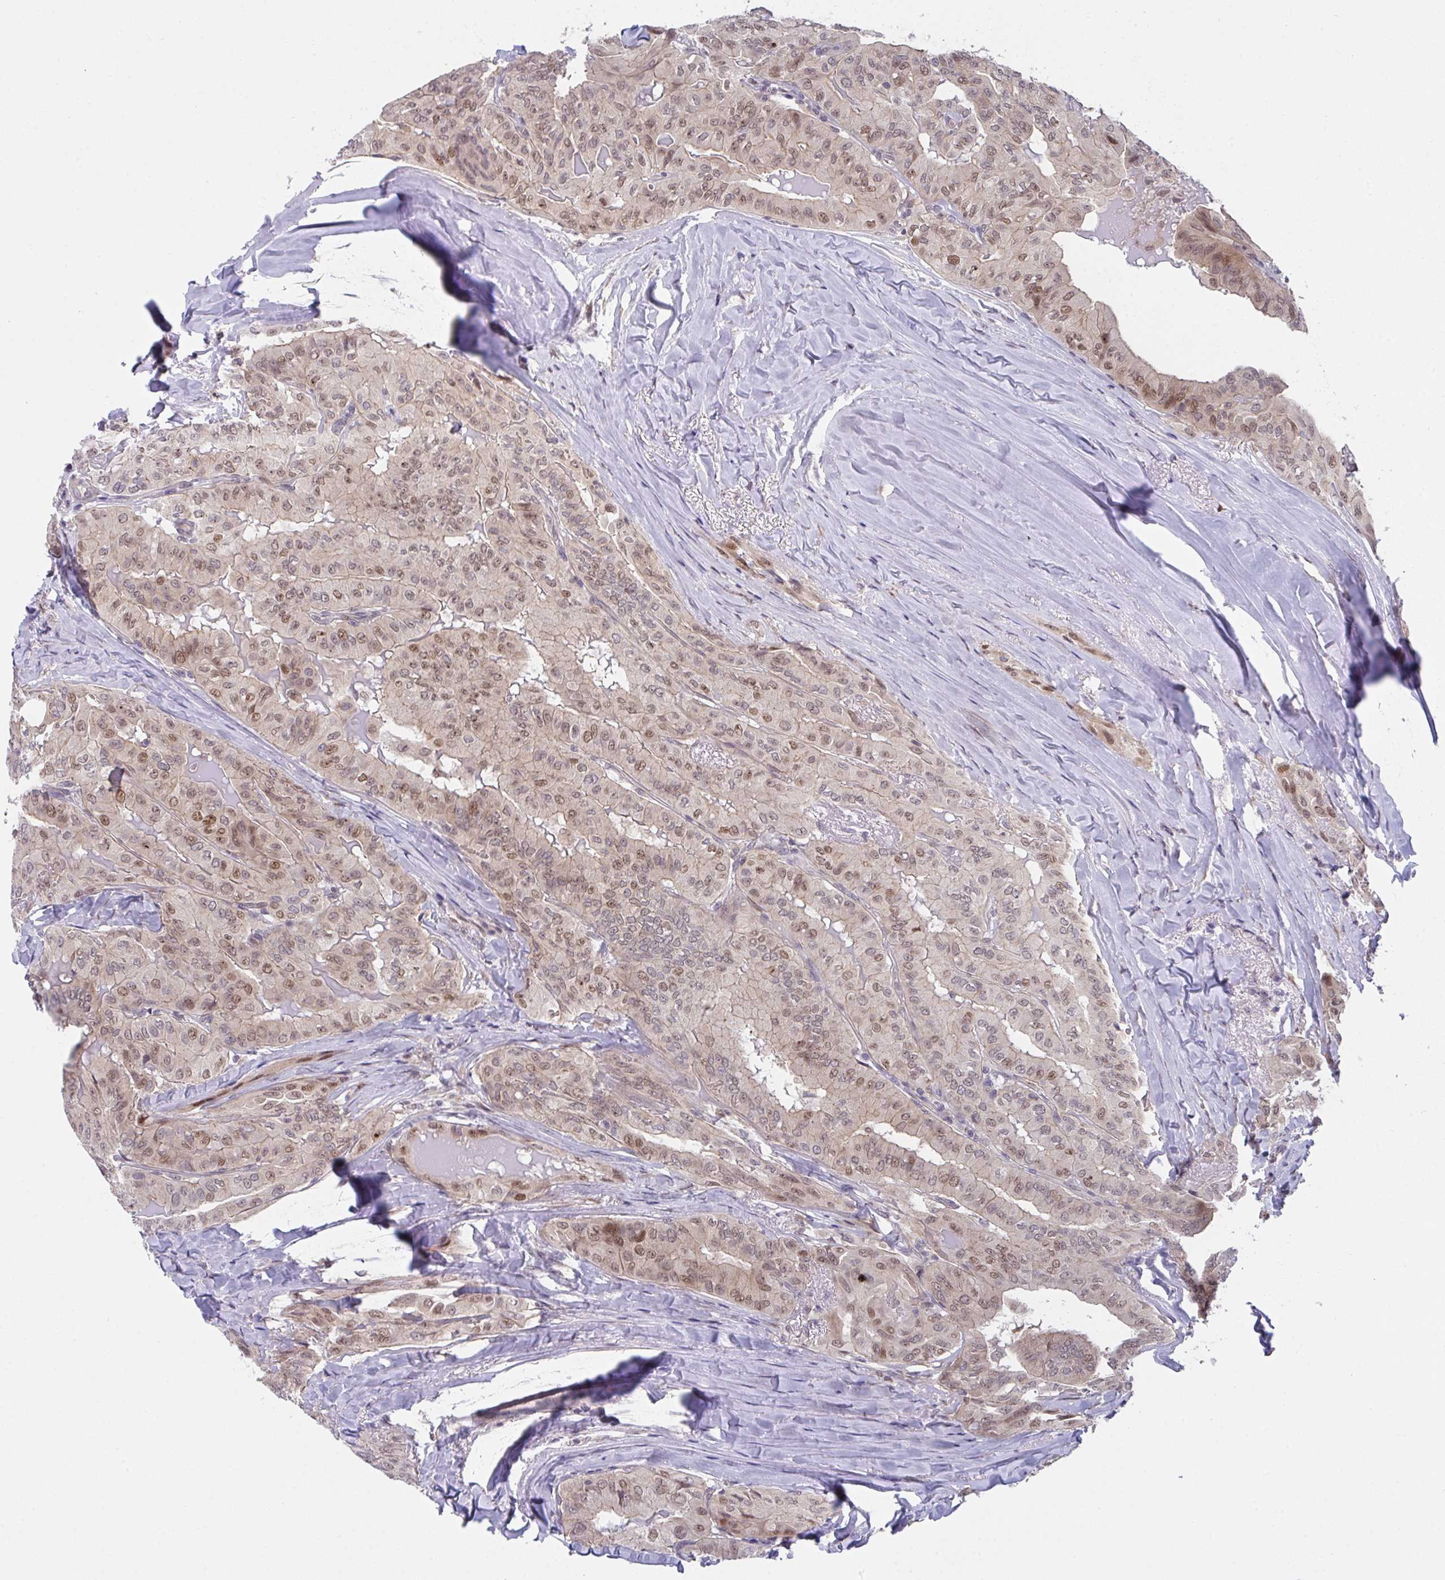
{"staining": {"intensity": "moderate", "quantity": ">75%", "location": "nuclear"}, "tissue": "thyroid cancer", "cell_type": "Tumor cells", "image_type": "cancer", "snomed": [{"axis": "morphology", "description": "Papillary adenocarcinoma, NOS"}, {"axis": "topography", "description": "Thyroid gland"}], "caption": "Immunohistochemistry (IHC) histopathology image of neoplastic tissue: thyroid papillary adenocarcinoma stained using immunohistochemistry displays medium levels of moderate protein expression localized specifically in the nuclear of tumor cells, appearing as a nuclear brown color.", "gene": "RBM18", "patient": {"sex": "female", "age": 68}}